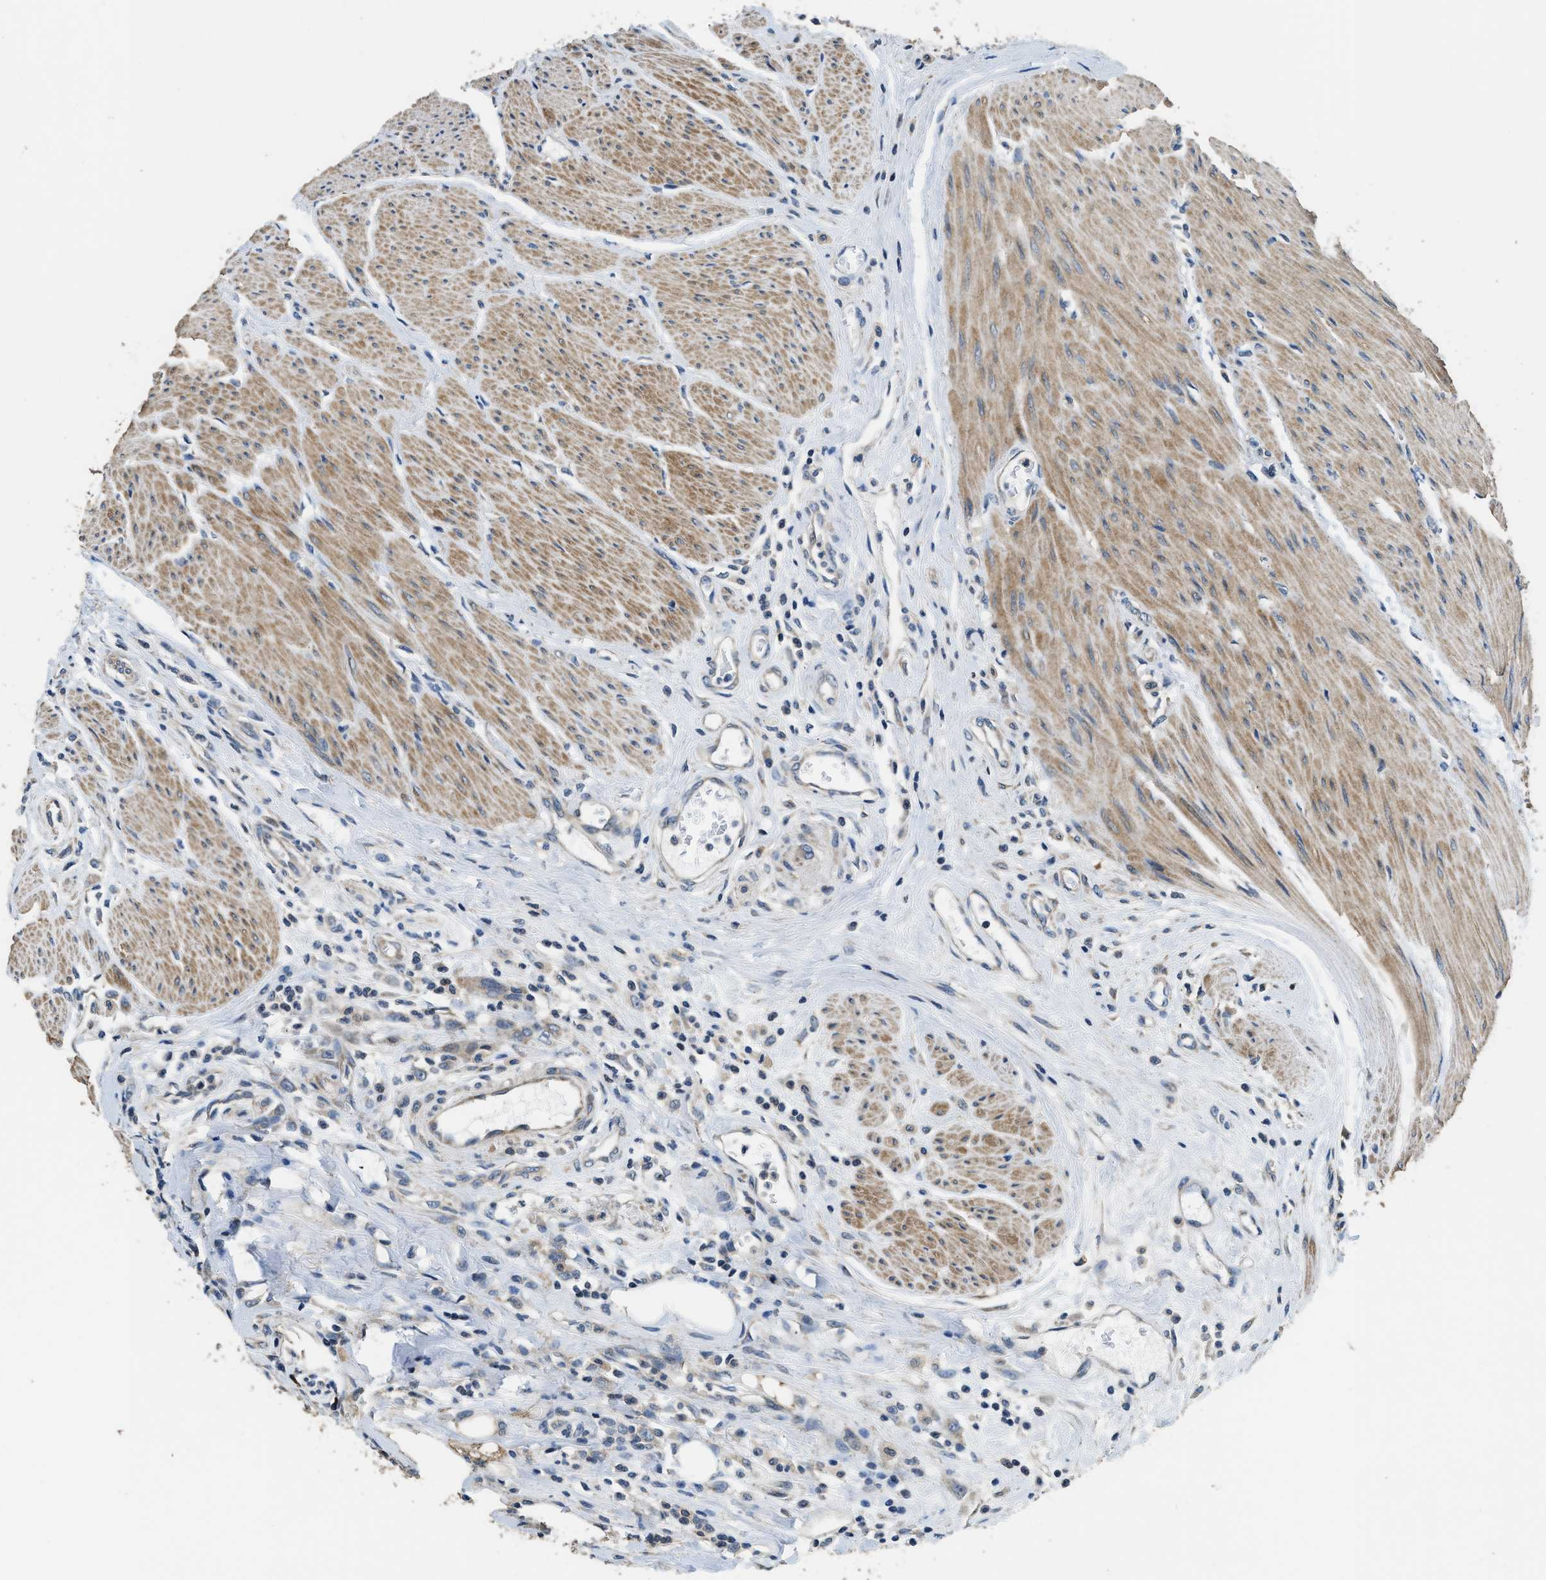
{"staining": {"intensity": "weak", "quantity": "25%-75%", "location": "cytoplasmic/membranous"}, "tissue": "urothelial cancer", "cell_type": "Tumor cells", "image_type": "cancer", "snomed": [{"axis": "morphology", "description": "Urothelial carcinoma, High grade"}, {"axis": "topography", "description": "Urinary bladder"}], "caption": "Immunohistochemical staining of human urothelial cancer shows low levels of weak cytoplasmic/membranous protein expression in about 25%-75% of tumor cells. (IHC, brightfield microscopy, high magnification).", "gene": "SSH2", "patient": {"sex": "male", "age": 35}}